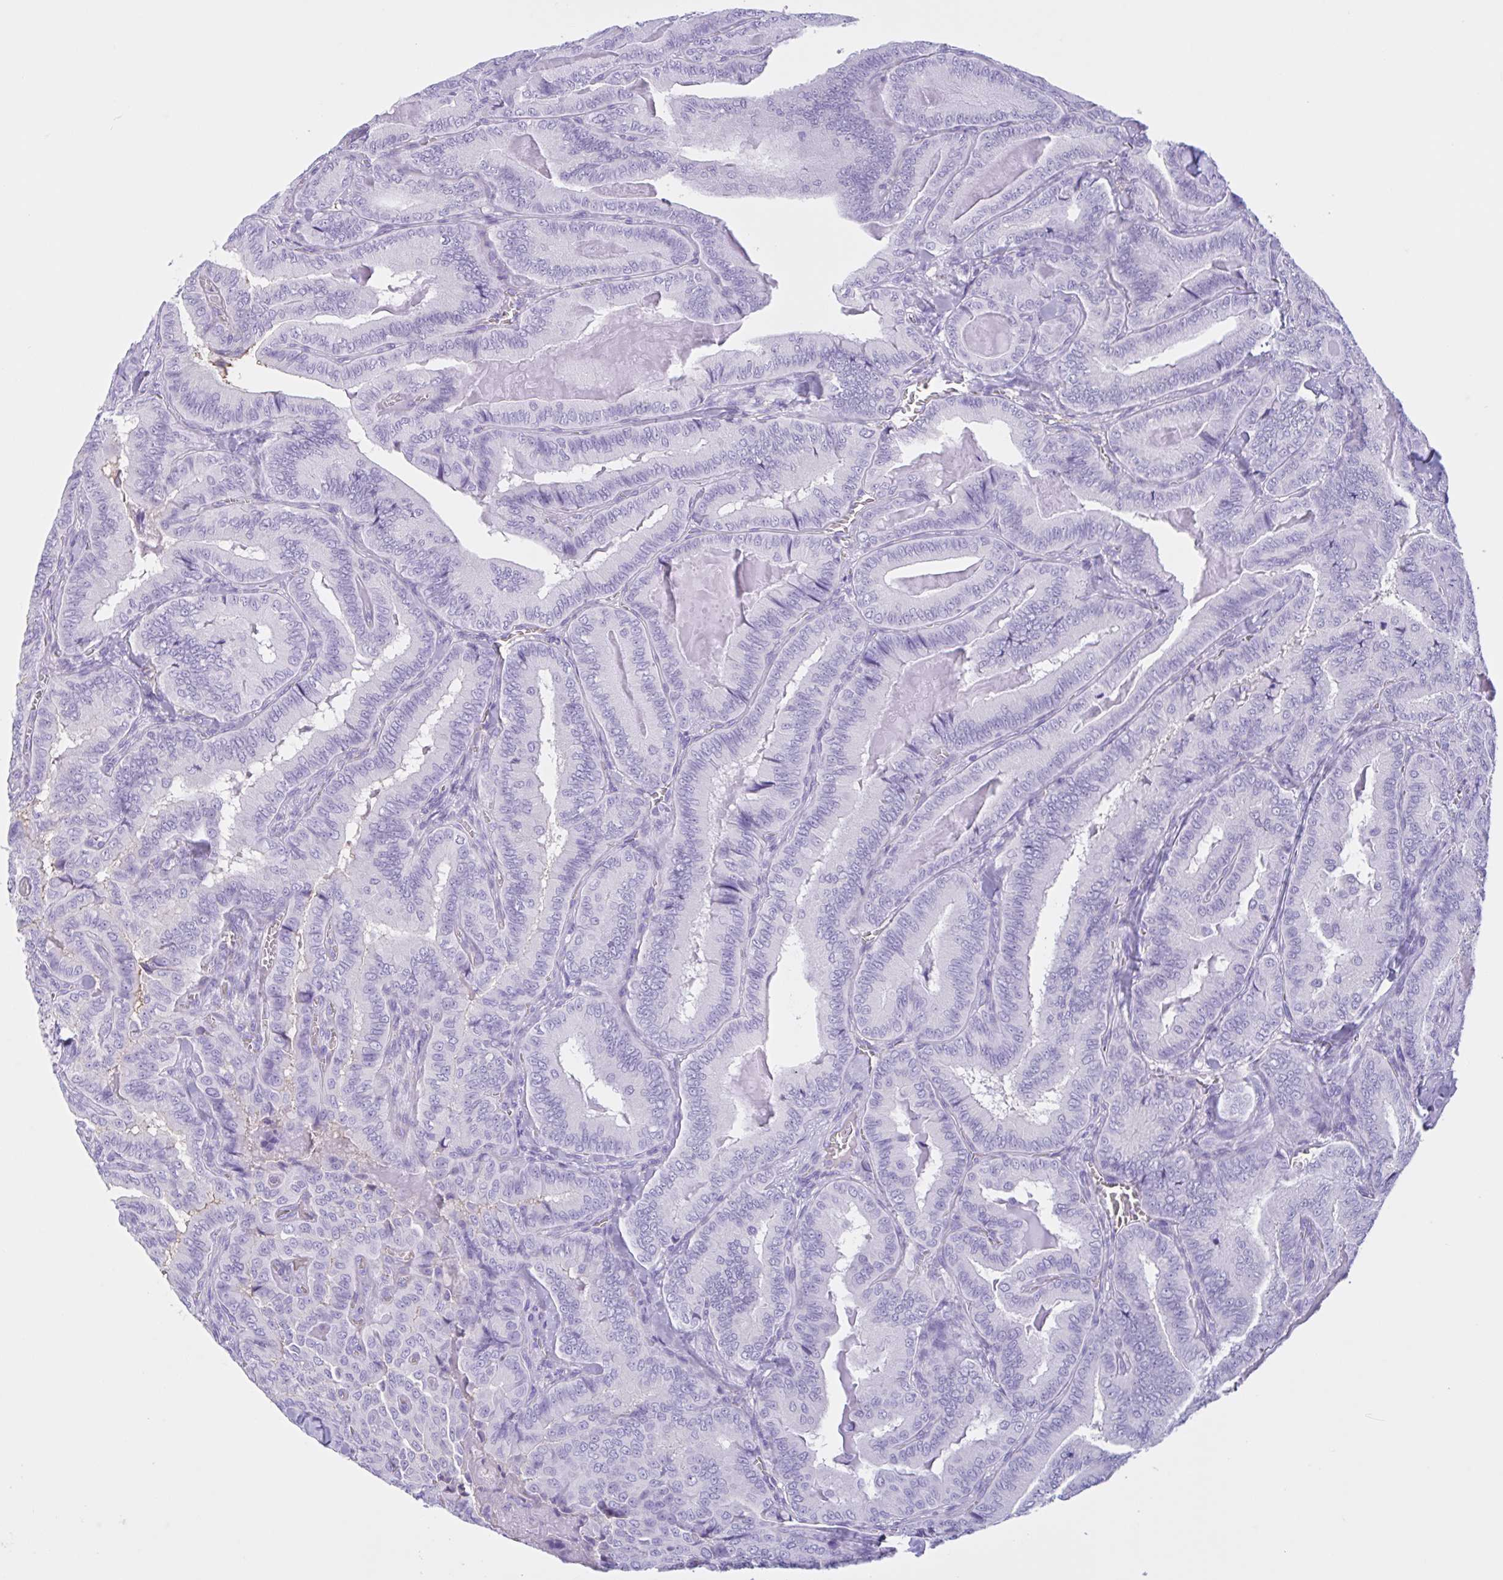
{"staining": {"intensity": "negative", "quantity": "none", "location": "none"}, "tissue": "thyroid cancer", "cell_type": "Tumor cells", "image_type": "cancer", "snomed": [{"axis": "morphology", "description": "Papillary adenocarcinoma, NOS"}, {"axis": "topography", "description": "Thyroid gland"}], "caption": "An IHC photomicrograph of thyroid cancer is shown. There is no staining in tumor cells of thyroid cancer. (Immunohistochemistry (ihc), brightfield microscopy, high magnification).", "gene": "LARGE2", "patient": {"sex": "male", "age": 61}}